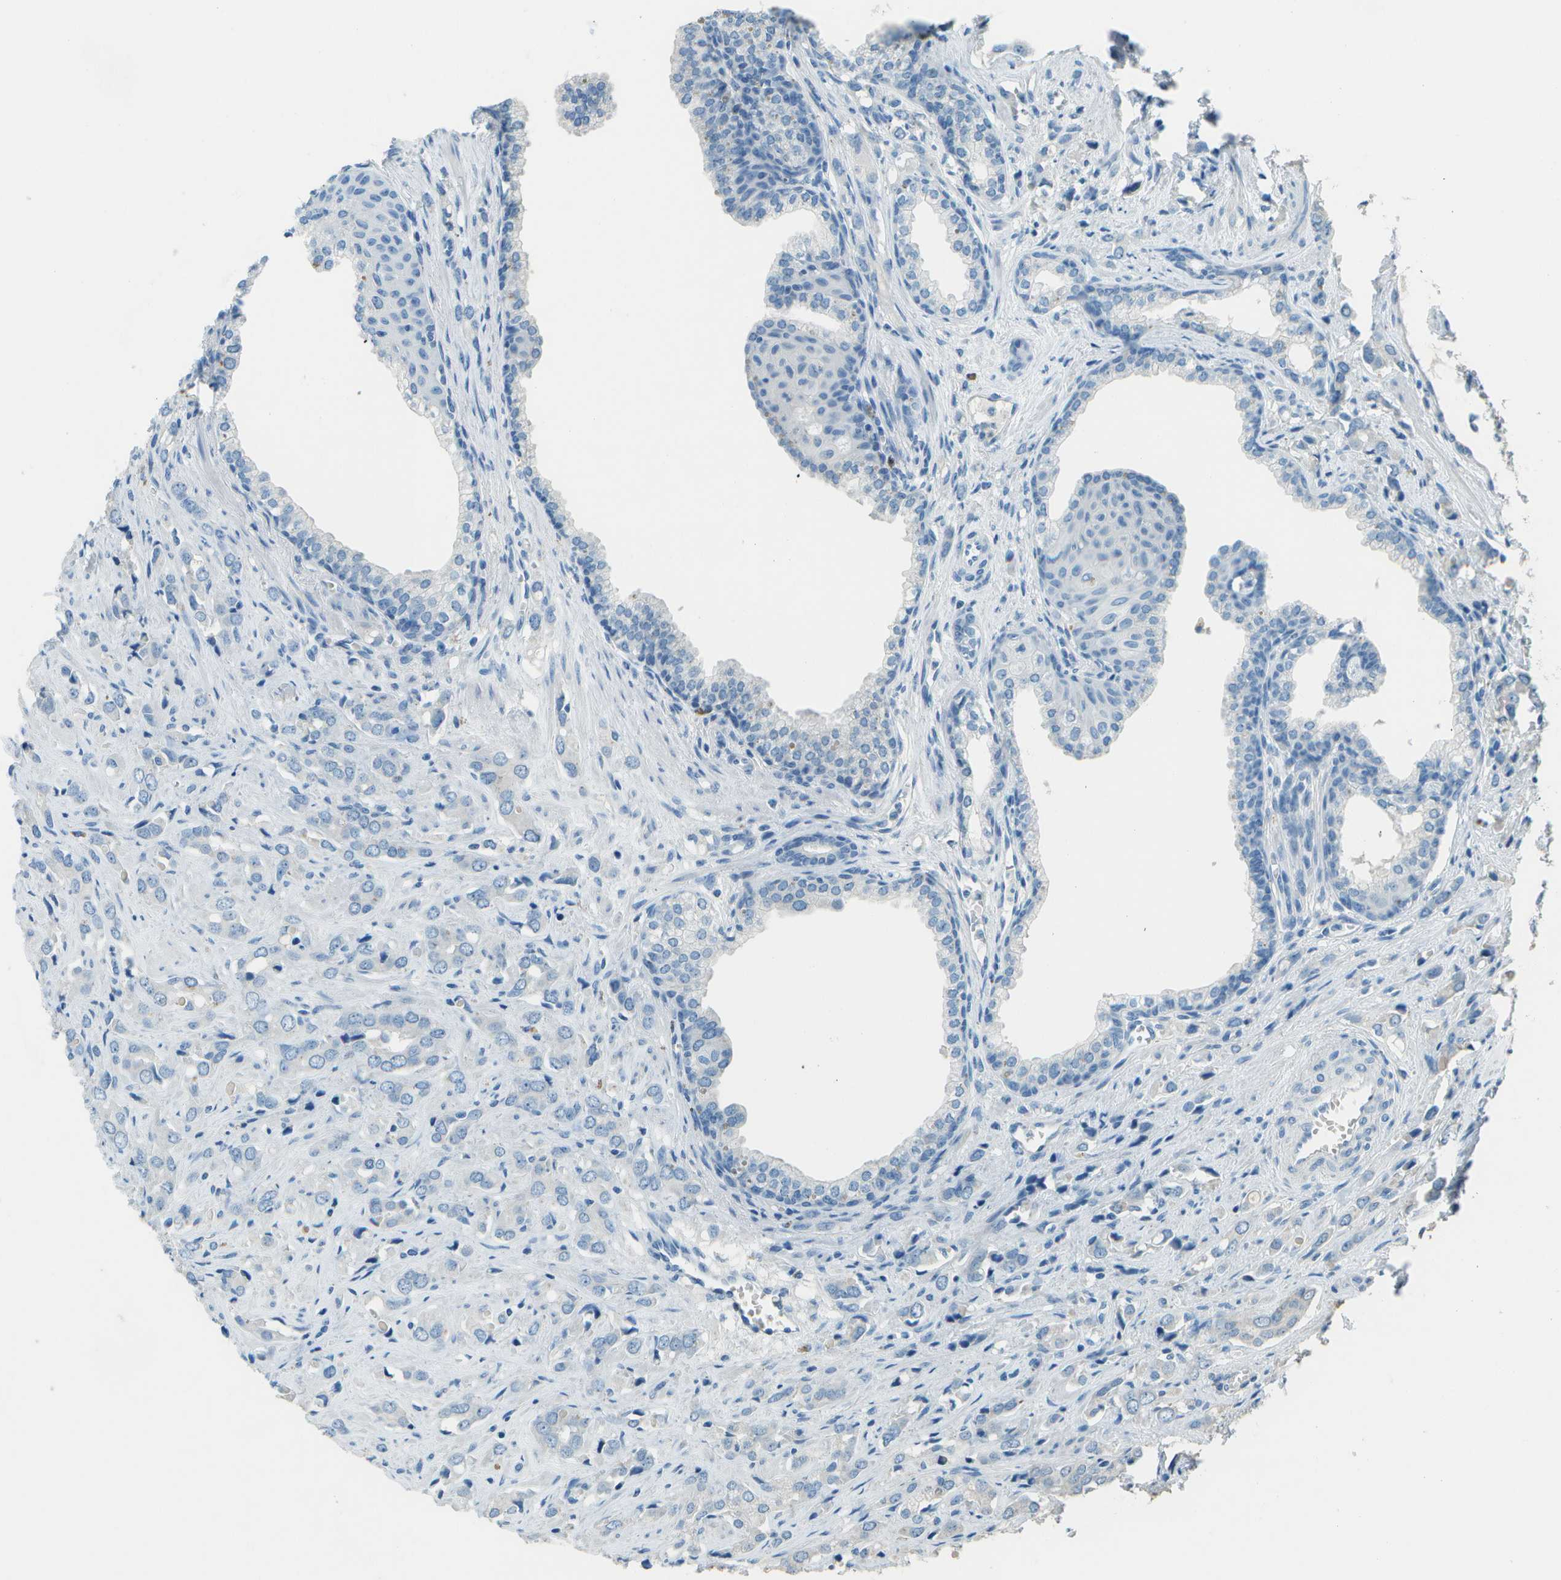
{"staining": {"intensity": "negative", "quantity": "none", "location": "none"}, "tissue": "prostate cancer", "cell_type": "Tumor cells", "image_type": "cancer", "snomed": [{"axis": "morphology", "description": "Adenocarcinoma, High grade"}, {"axis": "topography", "description": "Prostate"}], "caption": "DAB immunohistochemical staining of human prostate cancer (adenocarcinoma (high-grade)) shows no significant staining in tumor cells. The staining was performed using DAB (3,3'-diaminobenzidine) to visualize the protein expression in brown, while the nuclei were stained in blue with hematoxylin (Magnification: 20x).", "gene": "LGI2", "patient": {"sex": "male", "age": 52}}